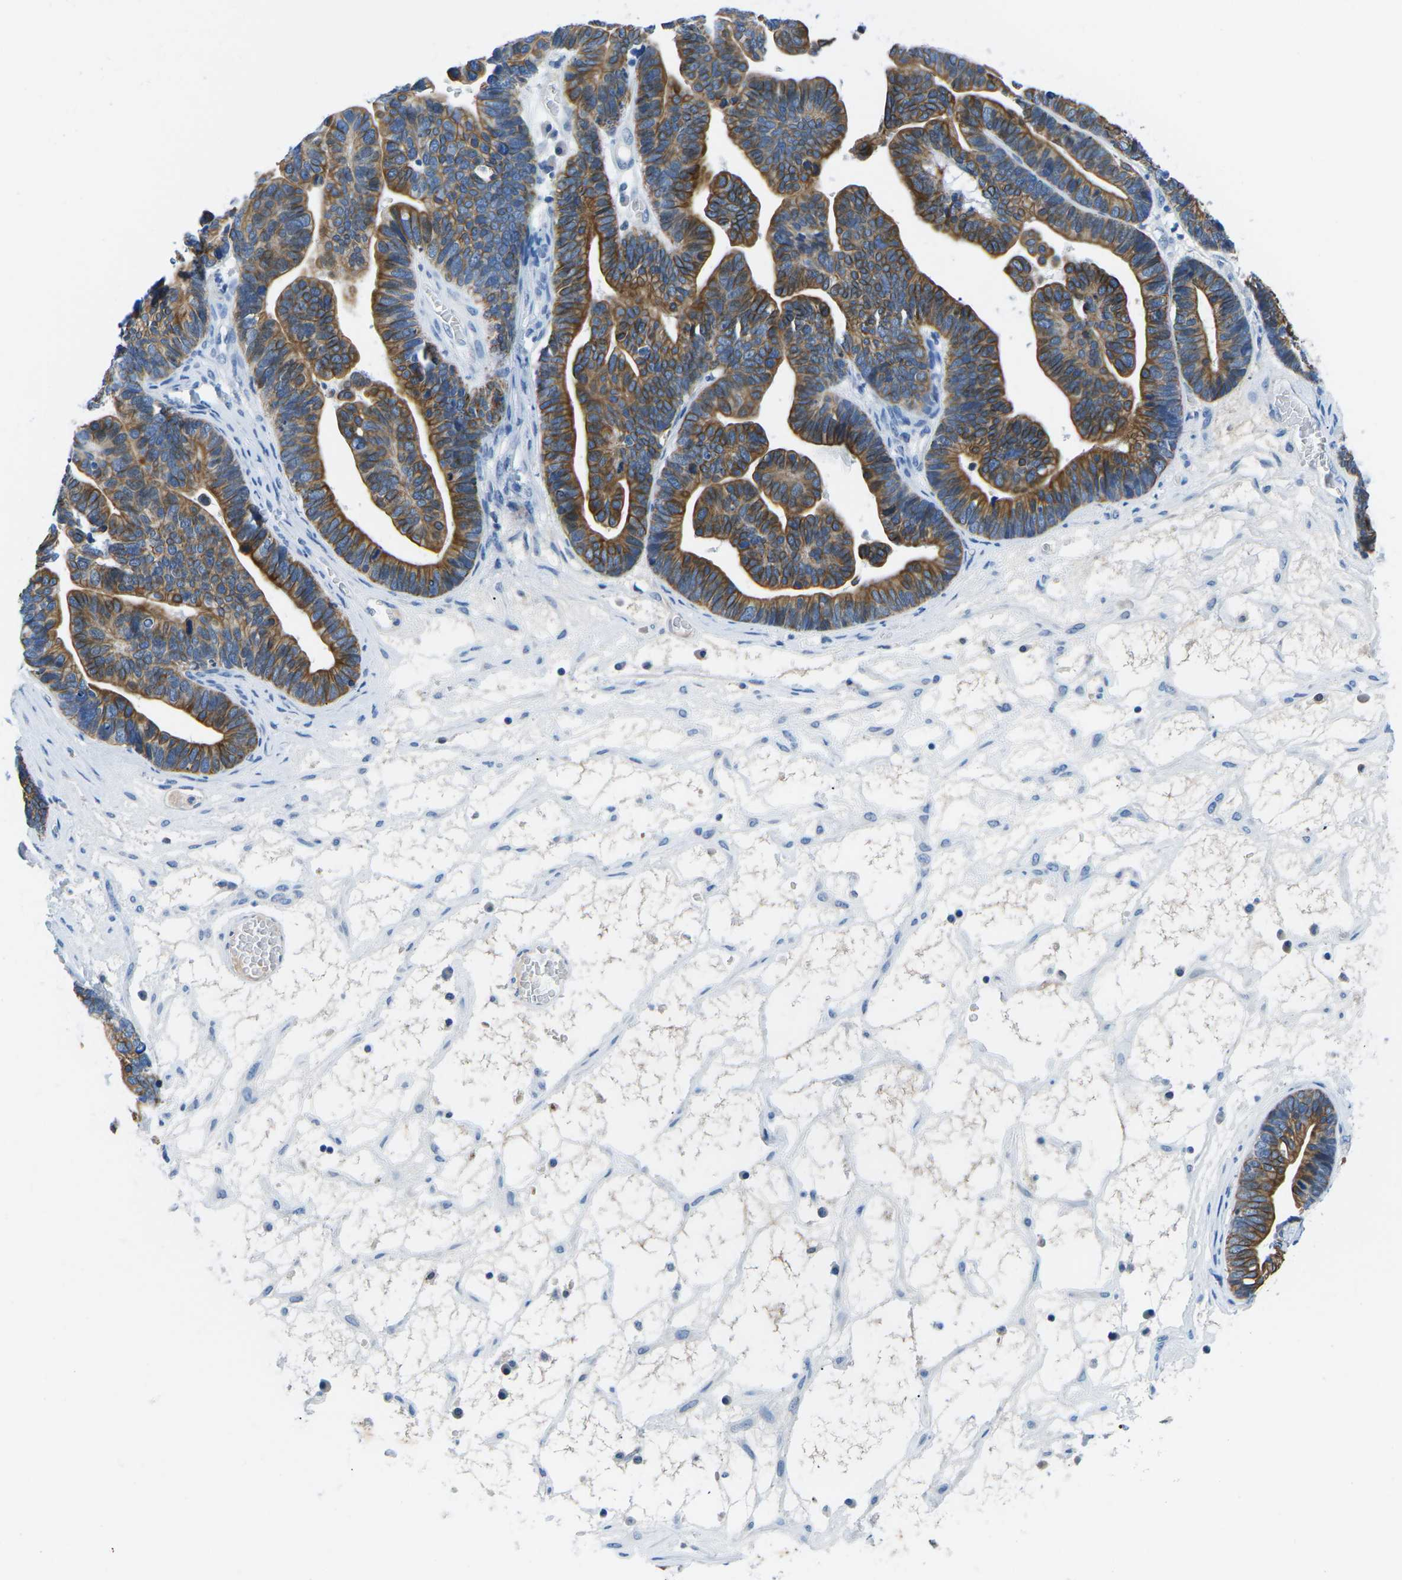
{"staining": {"intensity": "moderate", "quantity": ">75%", "location": "cytoplasmic/membranous"}, "tissue": "ovarian cancer", "cell_type": "Tumor cells", "image_type": "cancer", "snomed": [{"axis": "morphology", "description": "Cystadenocarcinoma, serous, NOS"}, {"axis": "topography", "description": "Ovary"}], "caption": "Immunohistochemistry (IHC) of human ovarian serous cystadenocarcinoma reveals medium levels of moderate cytoplasmic/membranous expression in approximately >75% of tumor cells. (Stains: DAB in brown, nuclei in blue, Microscopy: brightfield microscopy at high magnification).", "gene": "TM6SF1", "patient": {"sex": "female", "age": 56}}